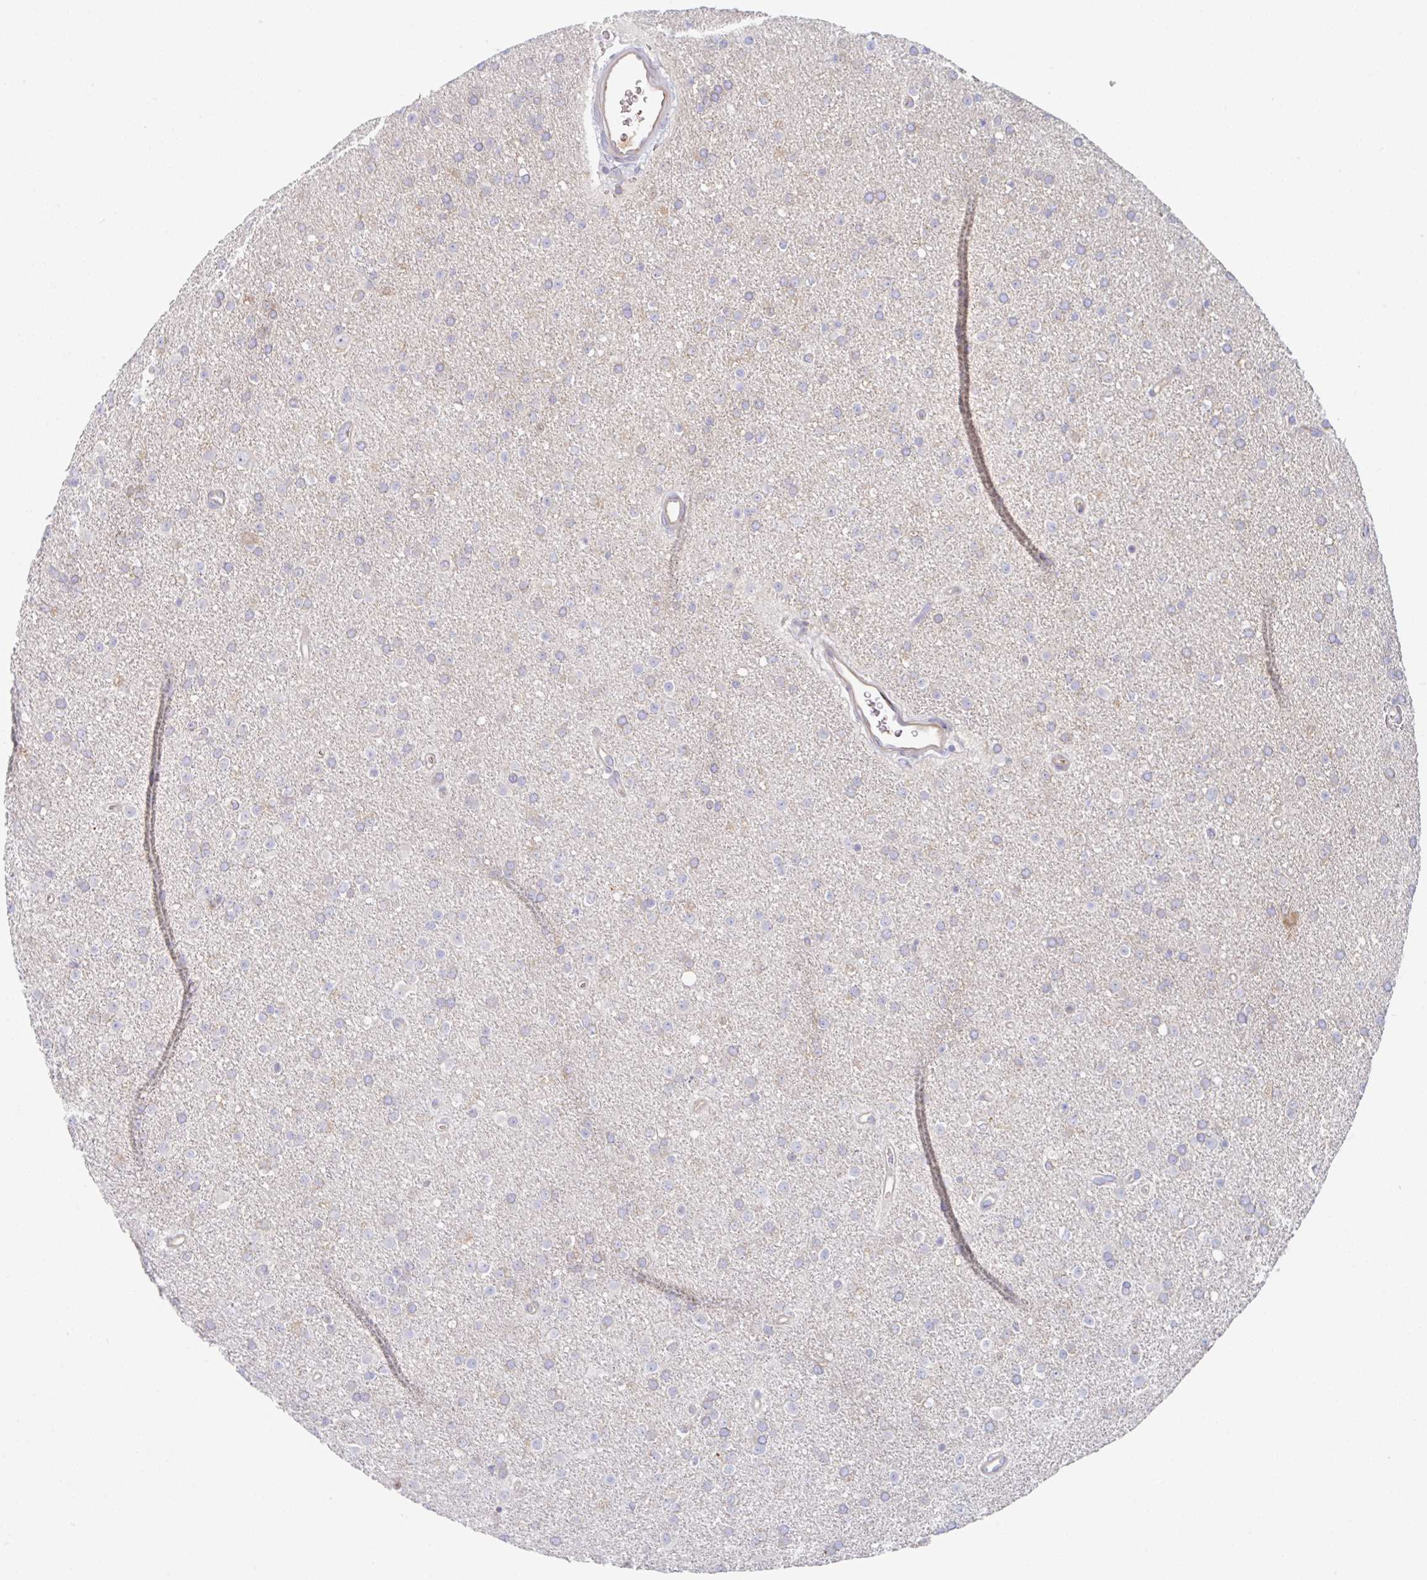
{"staining": {"intensity": "negative", "quantity": "none", "location": "none"}, "tissue": "glioma", "cell_type": "Tumor cells", "image_type": "cancer", "snomed": [{"axis": "morphology", "description": "Glioma, malignant, Low grade"}, {"axis": "topography", "description": "Brain"}], "caption": "Protein analysis of glioma reveals no significant positivity in tumor cells.", "gene": "AMPD2", "patient": {"sex": "female", "age": 34}}